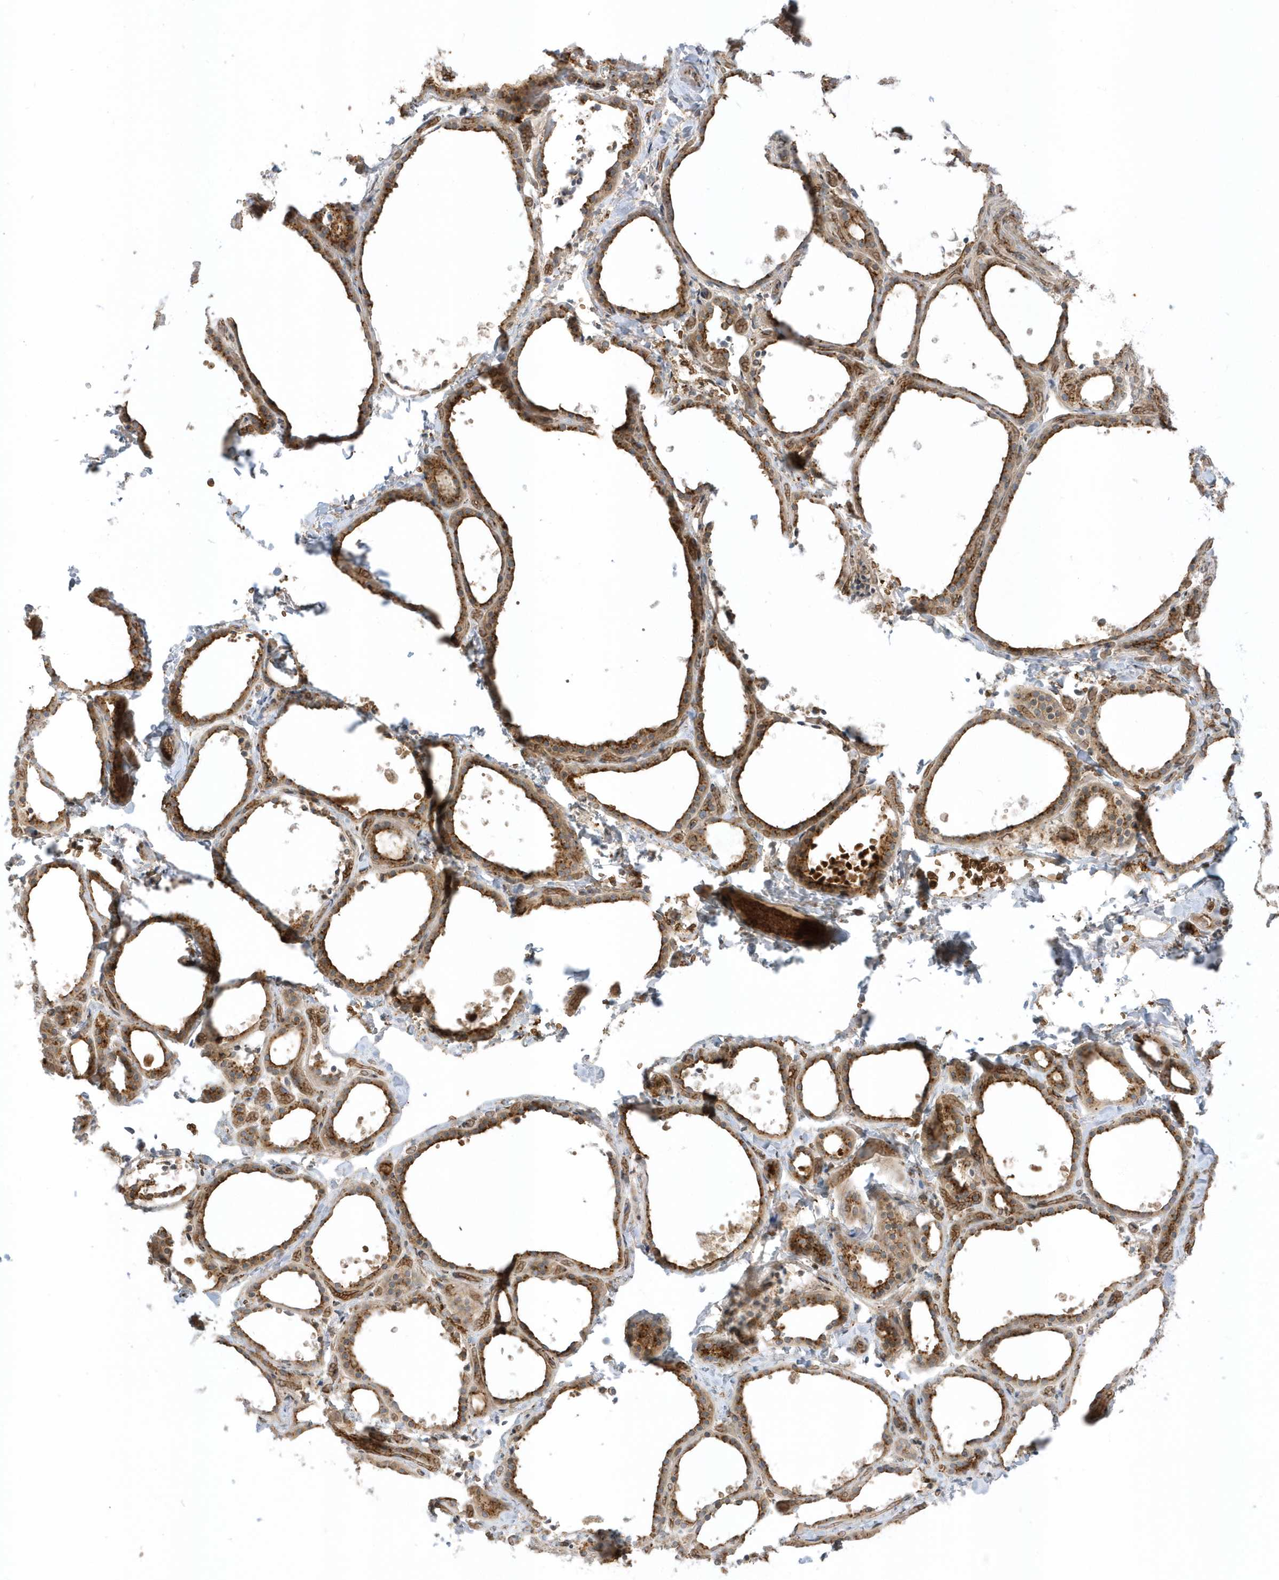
{"staining": {"intensity": "moderate", "quantity": ">75%", "location": "cytoplasmic/membranous"}, "tissue": "thyroid gland", "cell_type": "Glandular cells", "image_type": "normal", "snomed": [{"axis": "morphology", "description": "Normal tissue, NOS"}, {"axis": "topography", "description": "Thyroid gland"}], "caption": "Immunohistochemistry (IHC) (DAB (3,3'-diaminobenzidine)) staining of unremarkable human thyroid gland shows moderate cytoplasmic/membranous protein expression in about >75% of glandular cells.", "gene": "RPP40", "patient": {"sex": "female", "age": 44}}